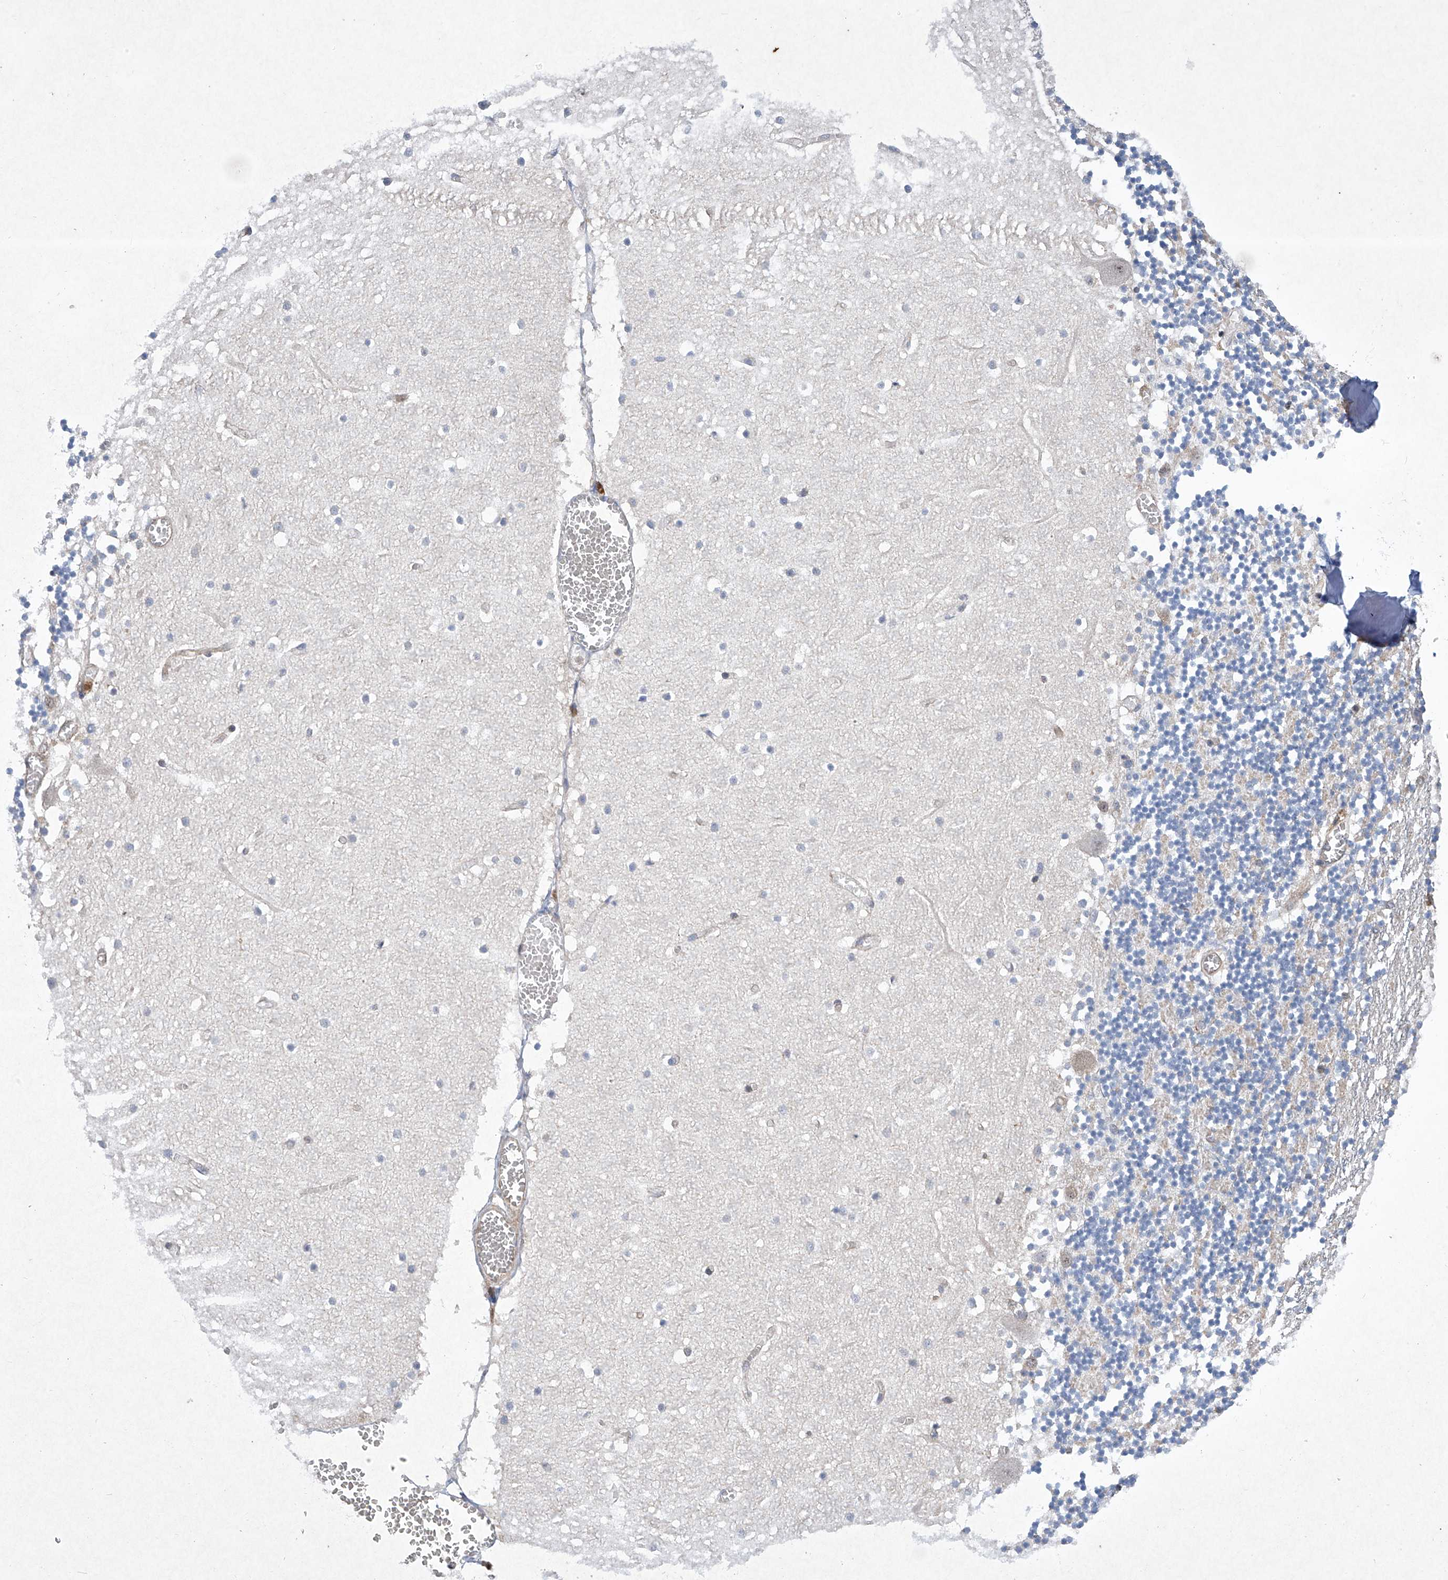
{"staining": {"intensity": "weak", "quantity": "25%-75%", "location": "cytoplasmic/membranous"}, "tissue": "cerebellum", "cell_type": "Cells in granular layer", "image_type": "normal", "snomed": [{"axis": "morphology", "description": "Normal tissue, NOS"}, {"axis": "topography", "description": "Cerebellum"}], "caption": "High-power microscopy captured an IHC micrograph of benign cerebellum, revealing weak cytoplasmic/membranous staining in approximately 25%-75% of cells in granular layer.", "gene": "CISH", "patient": {"sex": "female", "age": 28}}